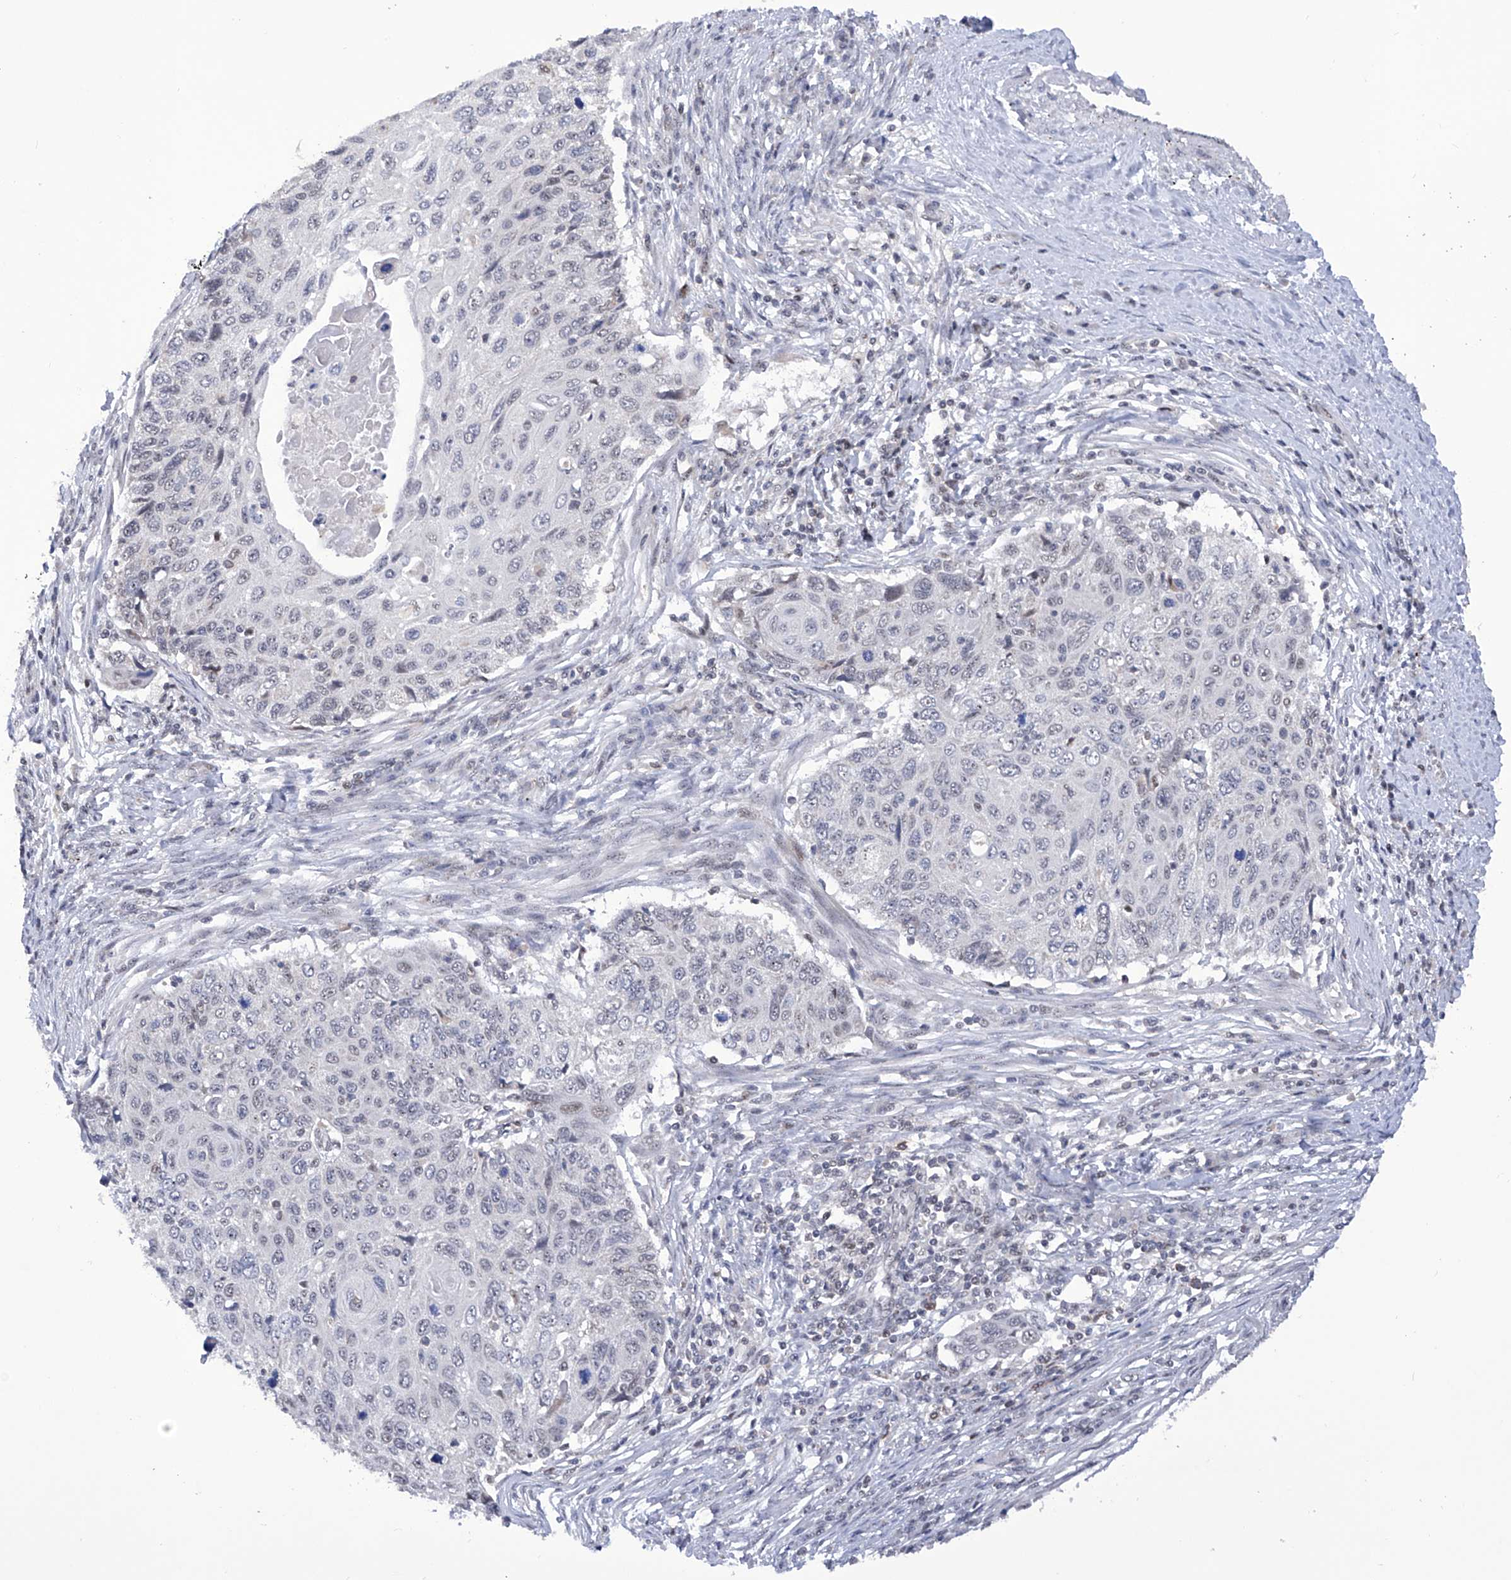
{"staining": {"intensity": "negative", "quantity": "none", "location": "none"}, "tissue": "cervical cancer", "cell_type": "Tumor cells", "image_type": "cancer", "snomed": [{"axis": "morphology", "description": "Squamous cell carcinoma, NOS"}, {"axis": "topography", "description": "Cervix"}], "caption": "Protein analysis of cervical cancer (squamous cell carcinoma) shows no significant positivity in tumor cells. (DAB immunohistochemistry, high magnification).", "gene": "RAD54L", "patient": {"sex": "female", "age": 70}}